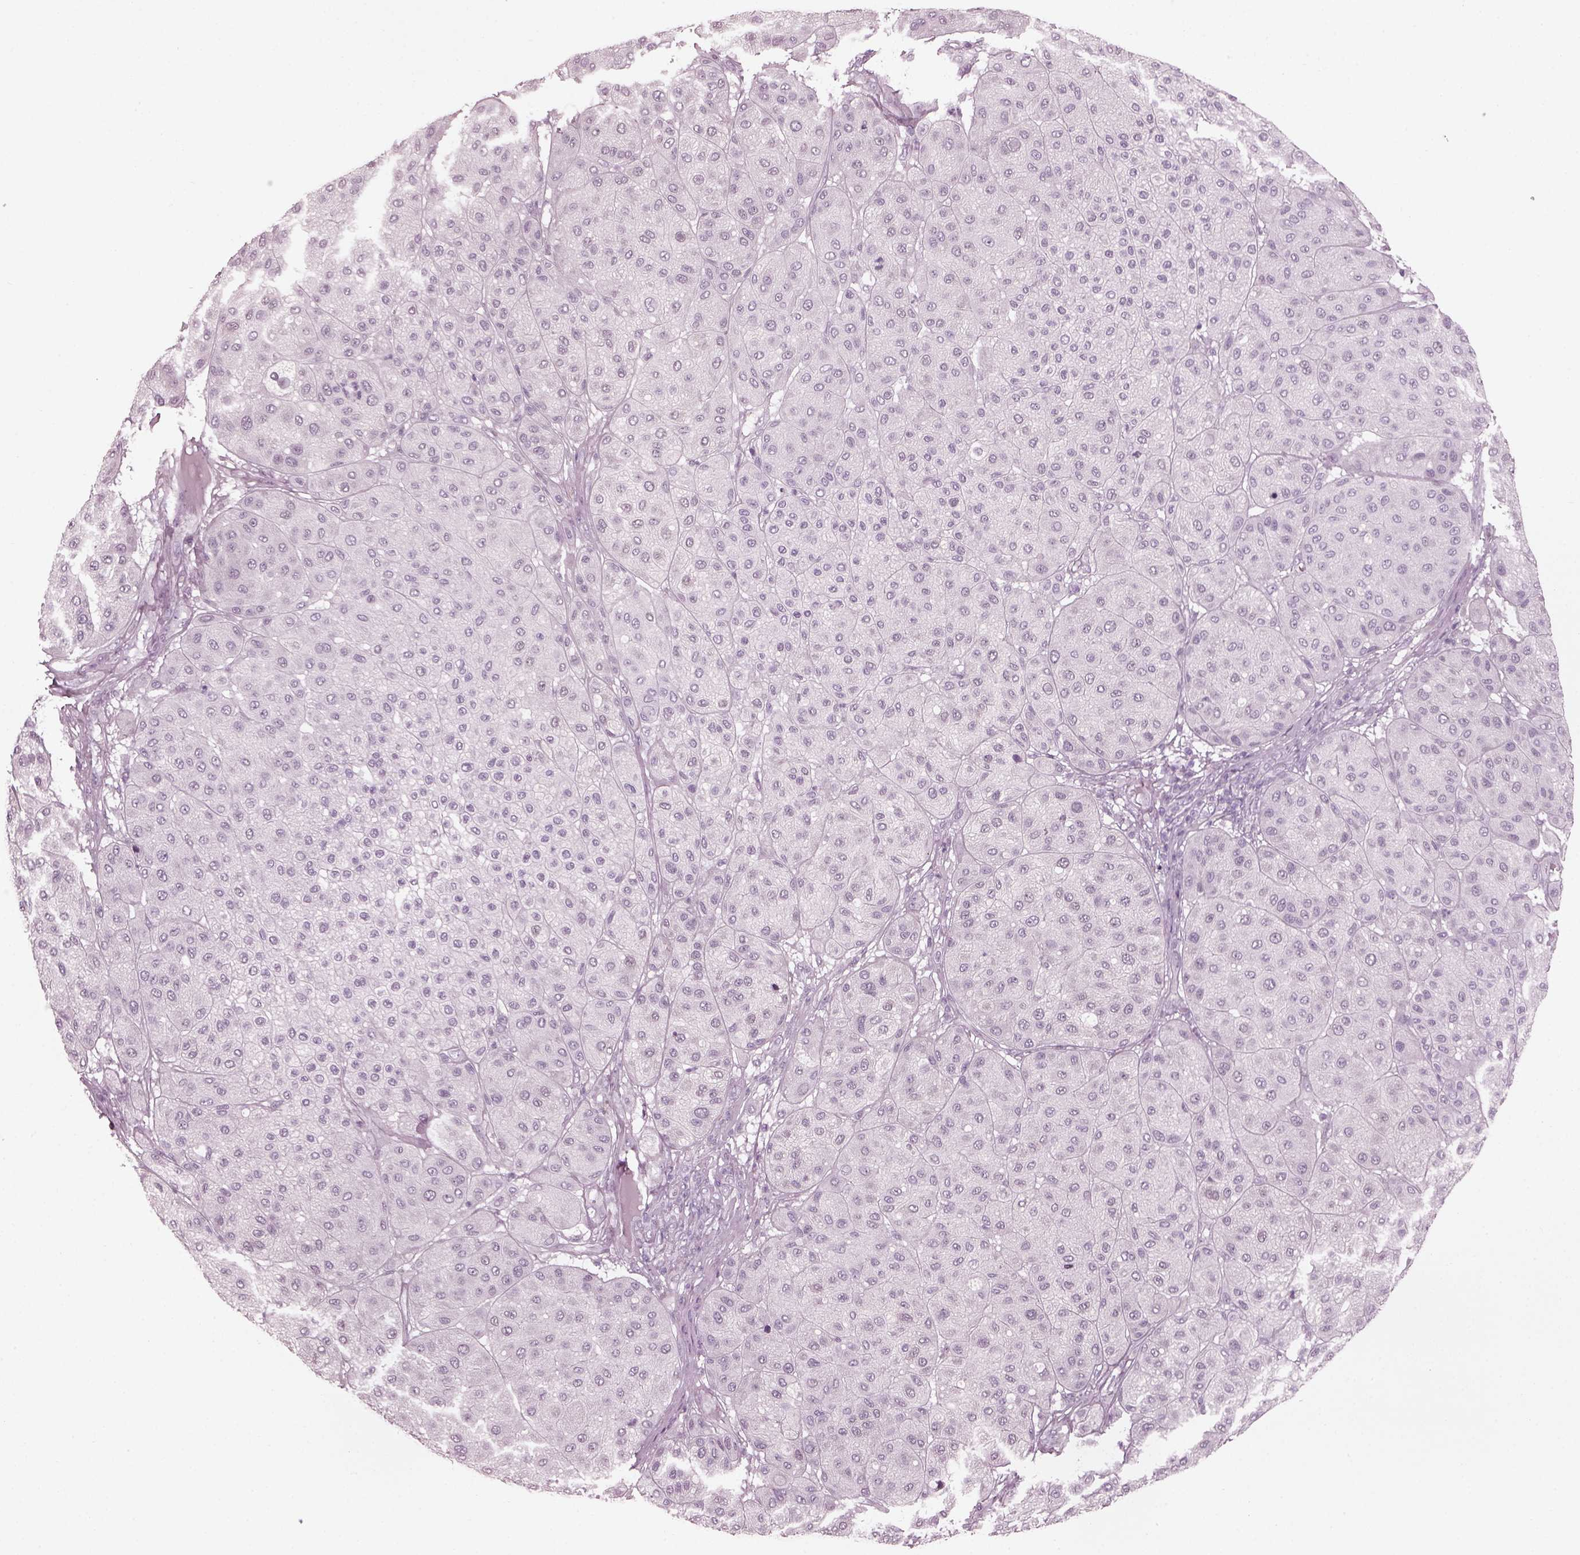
{"staining": {"intensity": "negative", "quantity": "none", "location": "none"}, "tissue": "melanoma", "cell_type": "Tumor cells", "image_type": "cancer", "snomed": [{"axis": "morphology", "description": "Malignant melanoma, Metastatic site"}, {"axis": "topography", "description": "Smooth muscle"}], "caption": "A high-resolution photomicrograph shows IHC staining of melanoma, which reveals no significant positivity in tumor cells.", "gene": "PDC", "patient": {"sex": "male", "age": 41}}